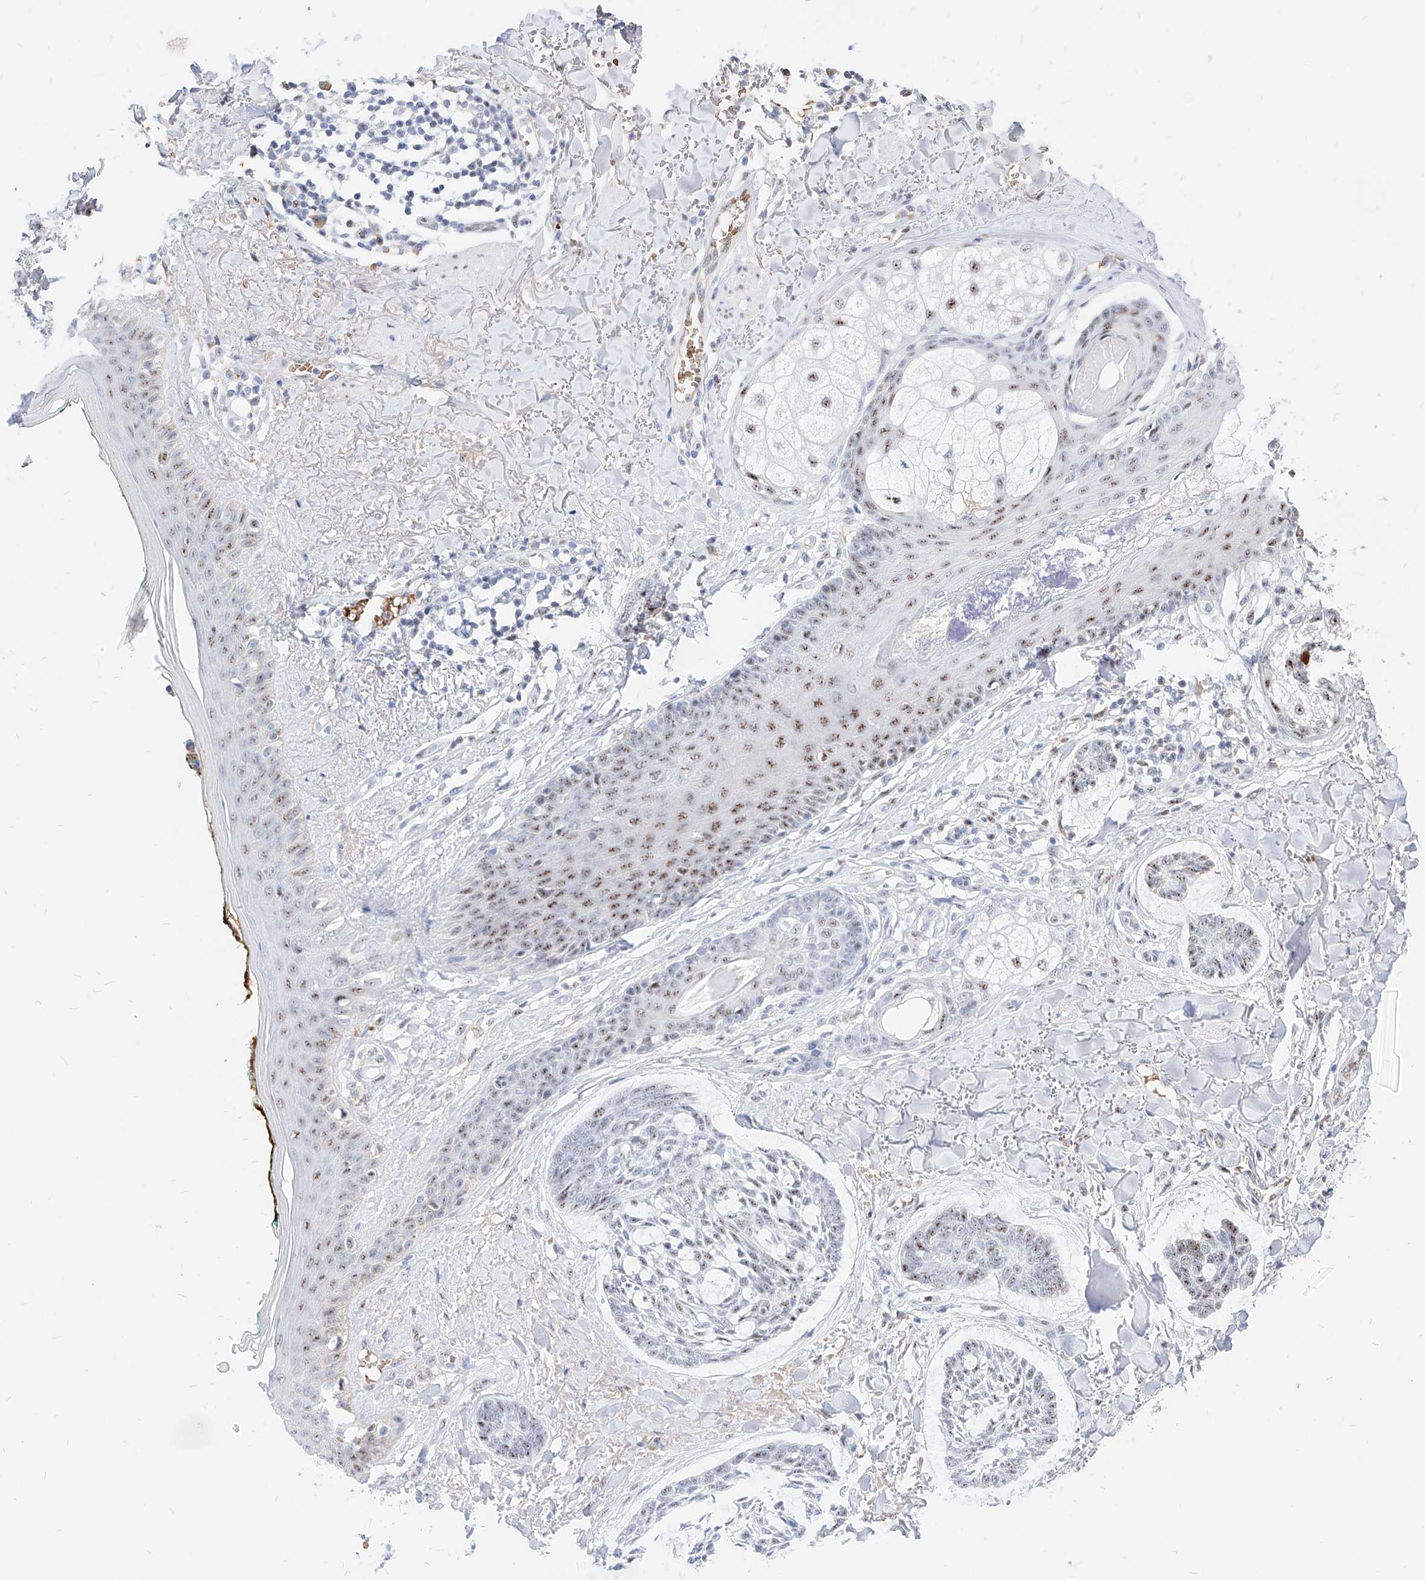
{"staining": {"intensity": "weak", "quantity": ">75%", "location": "nuclear"}, "tissue": "skin cancer", "cell_type": "Tumor cells", "image_type": "cancer", "snomed": [{"axis": "morphology", "description": "Basal cell carcinoma"}, {"axis": "topography", "description": "Skin"}], "caption": "Immunohistochemistry histopathology image of neoplastic tissue: human basal cell carcinoma (skin) stained using IHC reveals low levels of weak protein expression localized specifically in the nuclear of tumor cells, appearing as a nuclear brown color.", "gene": "ZFP42", "patient": {"sex": "male", "age": 43}}